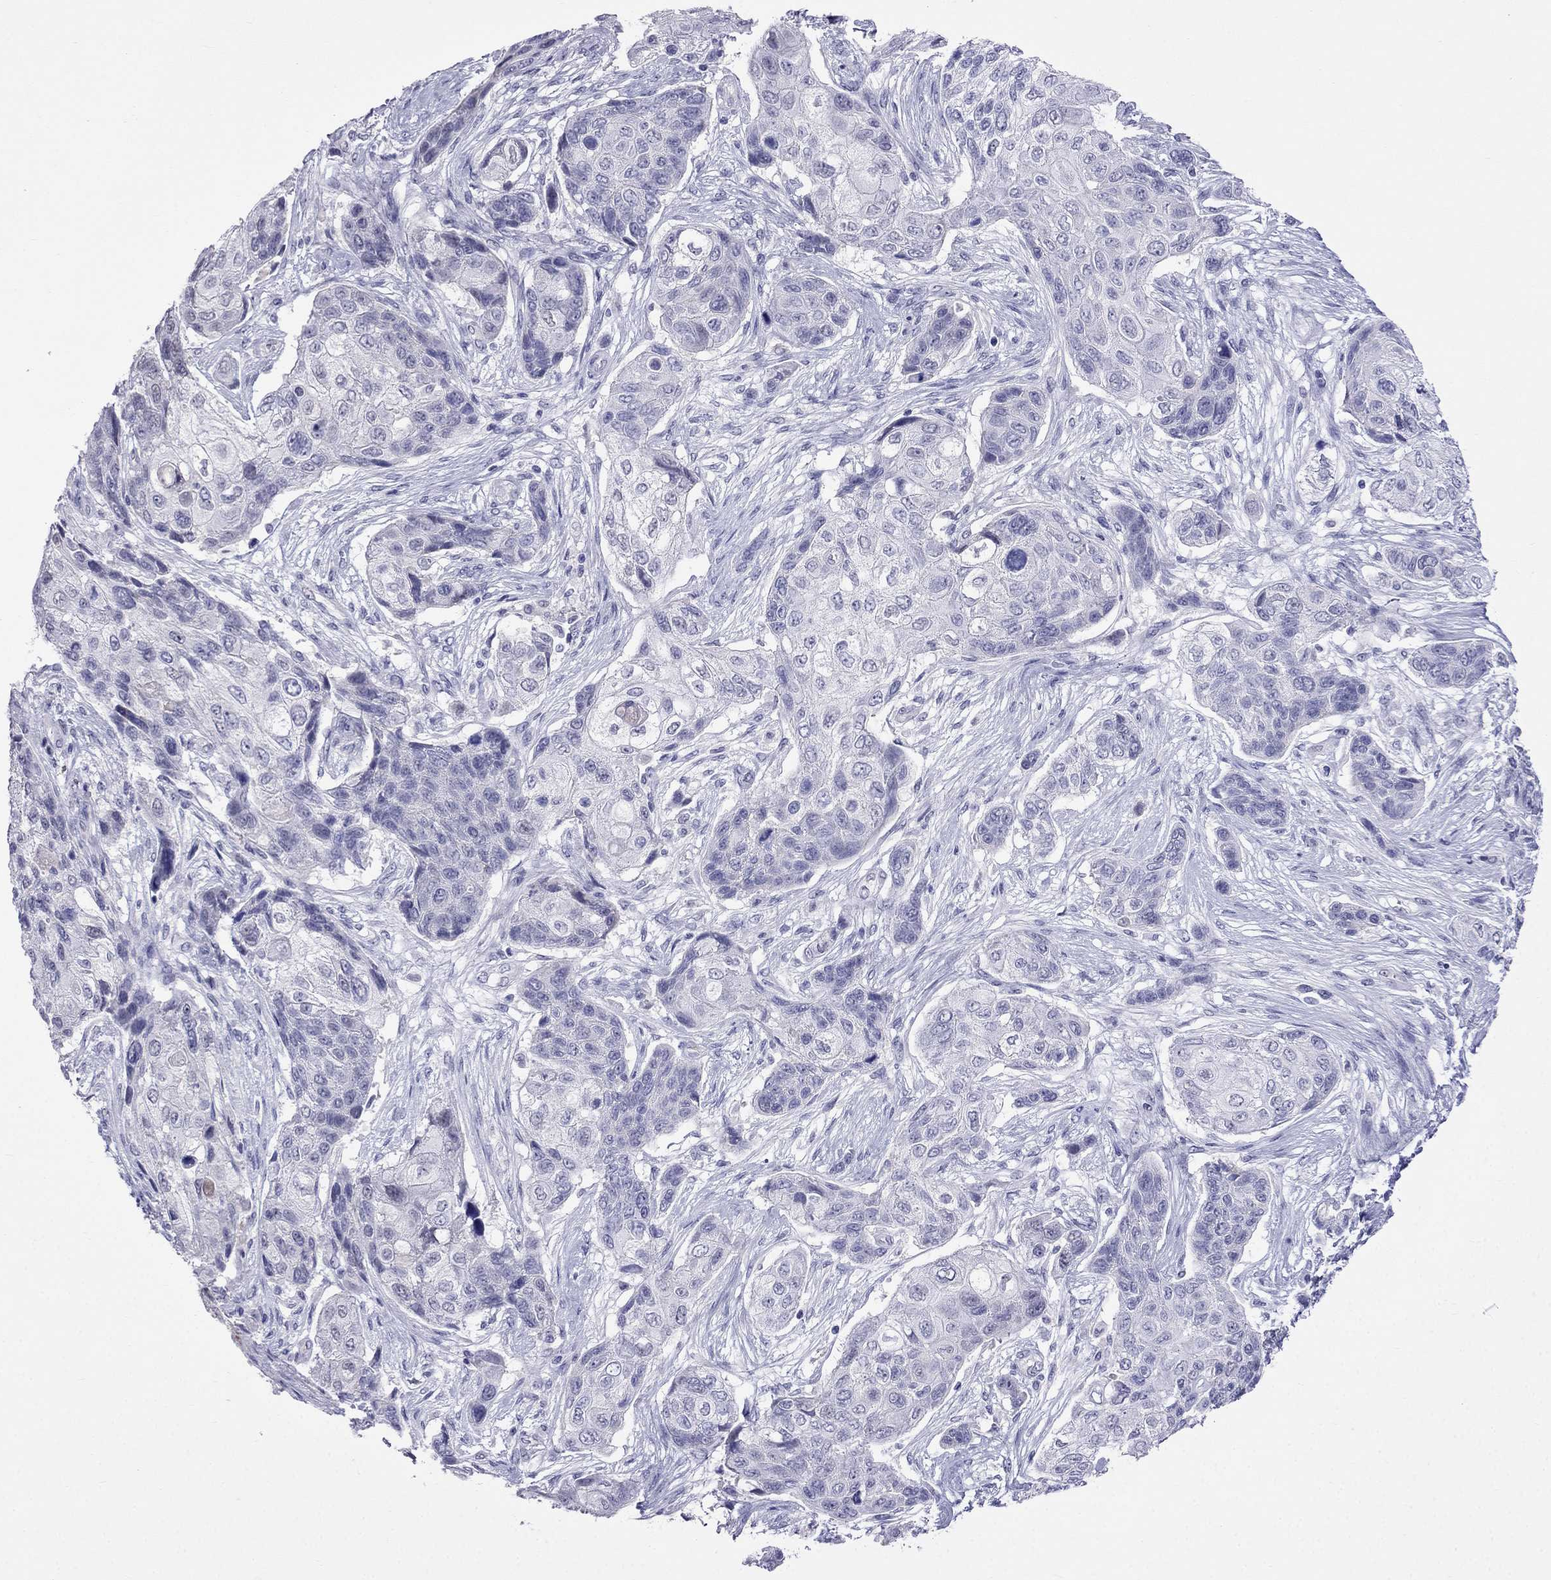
{"staining": {"intensity": "negative", "quantity": "none", "location": "none"}, "tissue": "lung cancer", "cell_type": "Tumor cells", "image_type": "cancer", "snomed": [{"axis": "morphology", "description": "Squamous cell carcinoma, NOS"}, {"axis": "topography", "description": "Lung"}], "caption": "Immunohistochemical staining of human lung squamous cell carcinoma demonstrates no significant expression in tumor cells. (Brightfield microscopy of DAB (3,3'-diaminobenzidine) immunohistochemistry (IHC) at high magnification).", "gene": "MGP", "patient": {"sex": "male", "age": 69}}